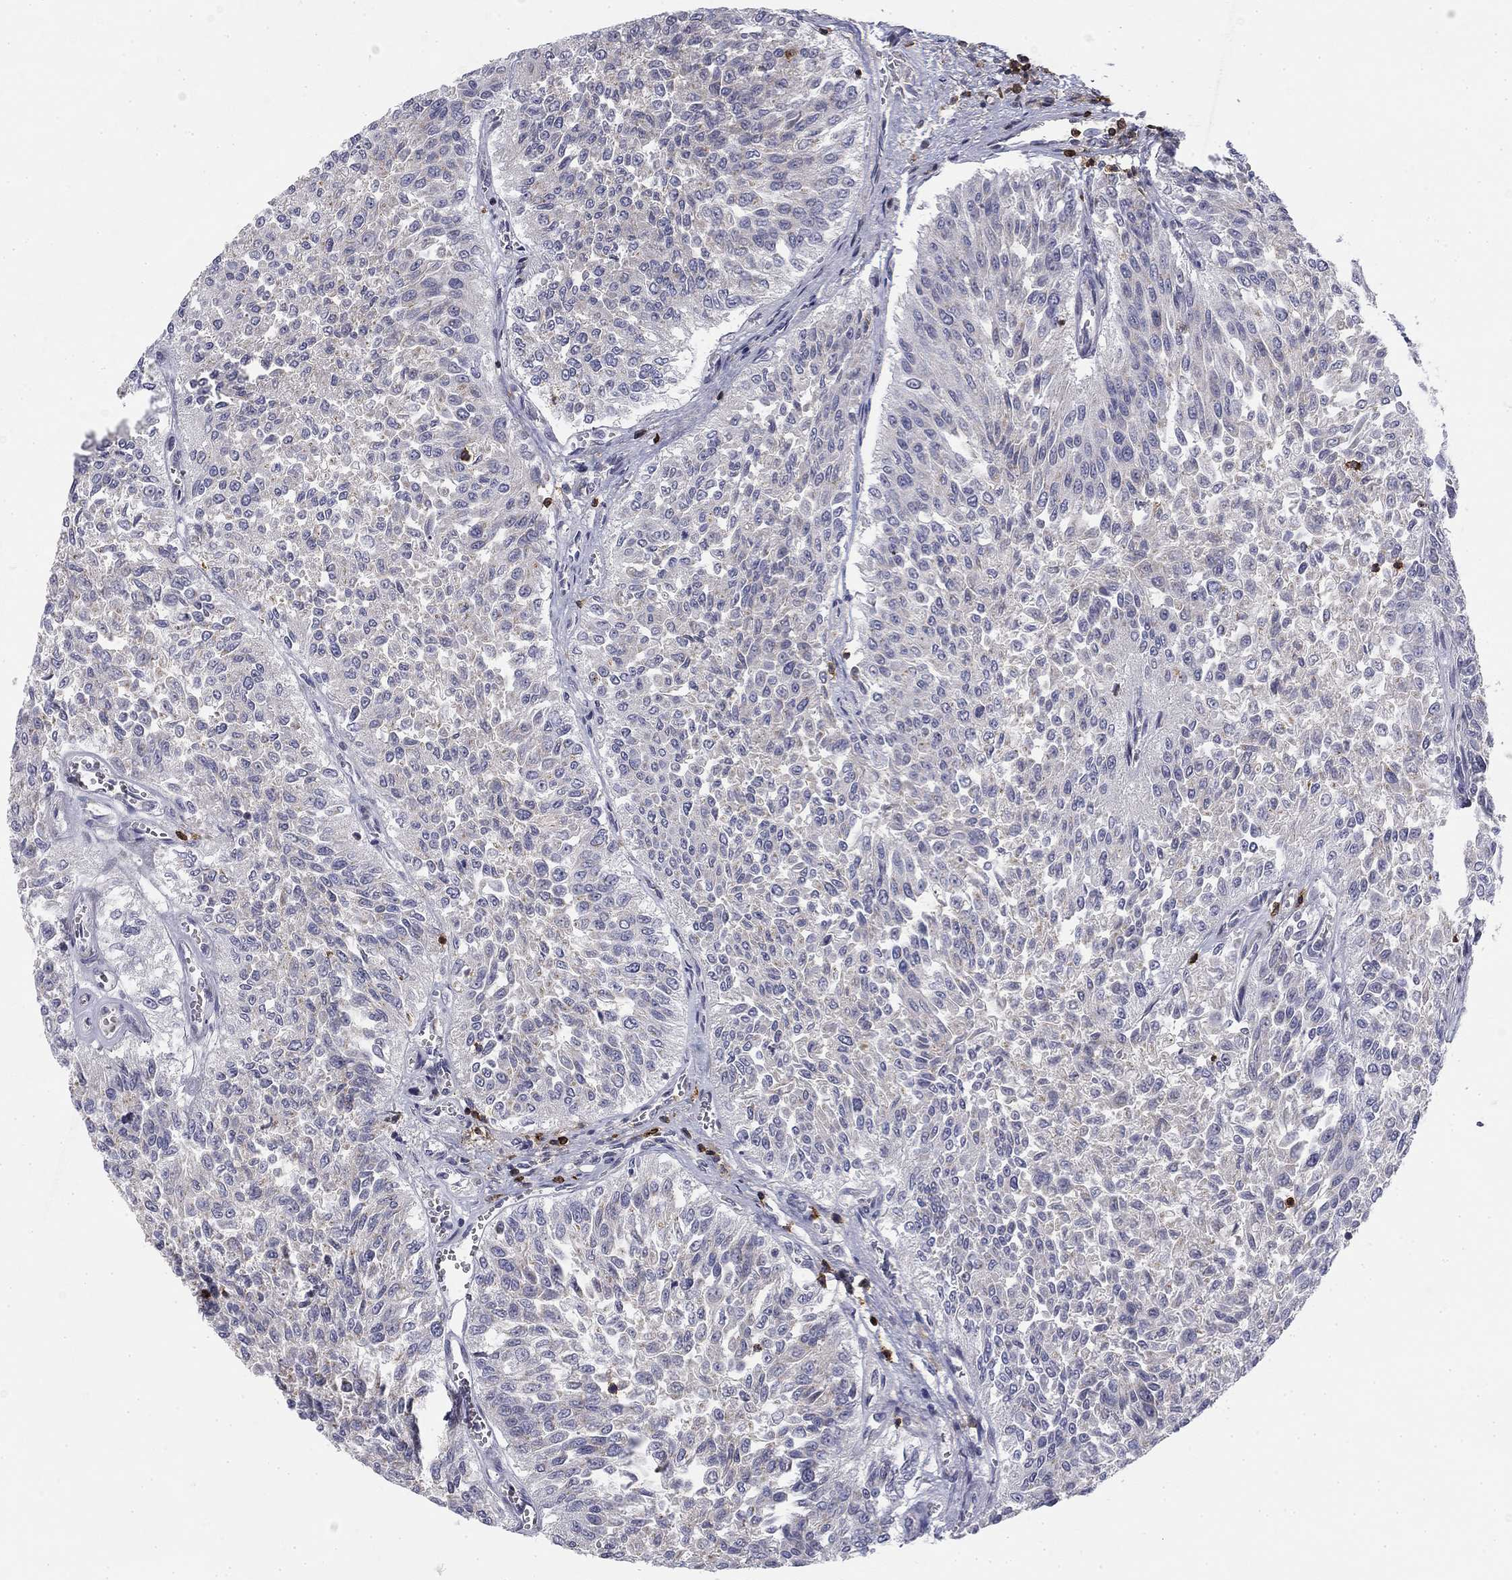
{"staining": {"intensity": "negative", "quantity": "none", "location": "none"}, "tissue": "urothelial cancer", "cell_type": "Tumor cells", "image_type": "cancer", "snomed": [{"axis": "morphology", "description": "Urothelial carcinoma, Low grade"}, {"axis": "topography", "description": "Urinary bladder"}], "caption": "Low-grade urothelial carcinoma was stained to show a protein in brown. There is no significant positivity in tumor cells.", "gene": "TRAT1", "patient": {"sex": "male", "age": 78}}